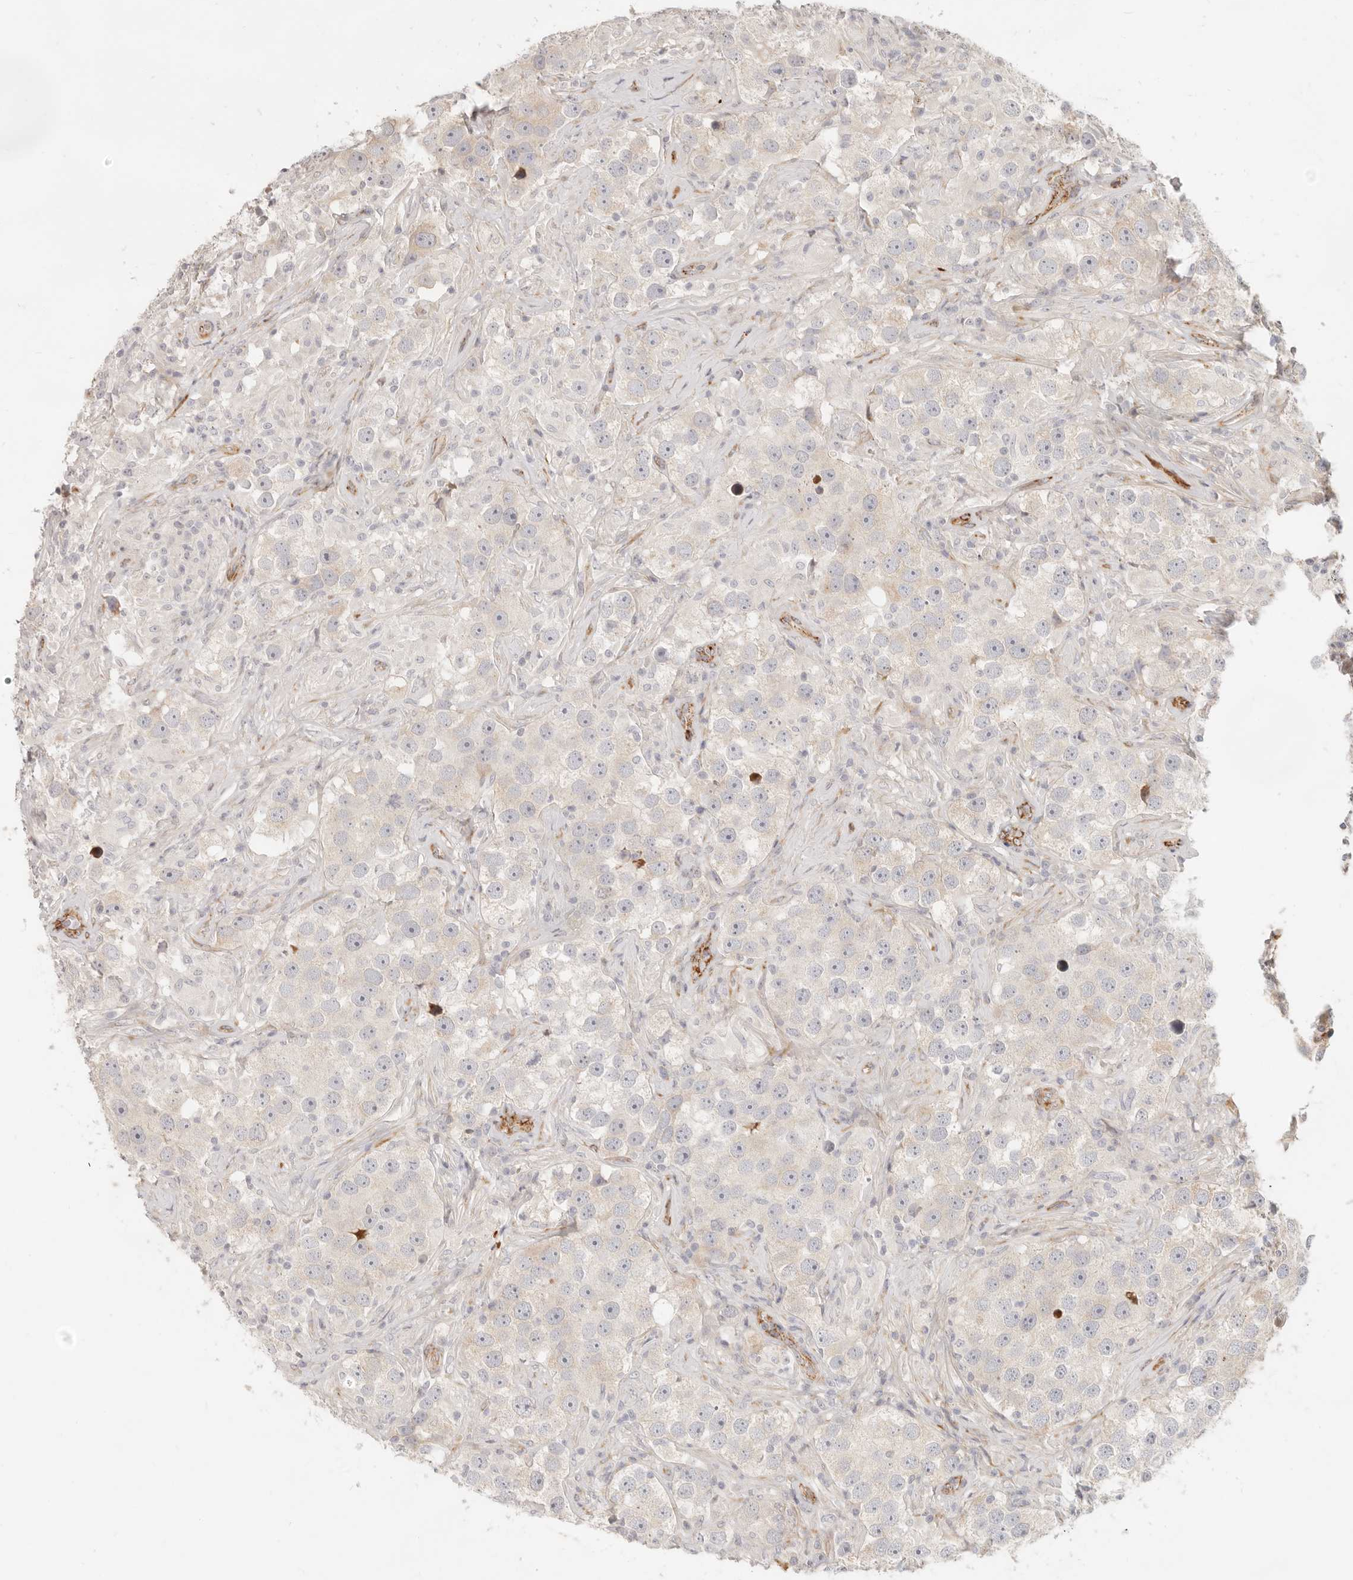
{"staining": {"intensity": "negative", "quantity": "none", "location": "none"}, "tissue": "testis cancer", "cell_type": "Tumor cells", "image_type": "cancer", "snomed": [{"axis": "morphology", "description": "Seminoma, NOS"}, {"axis": "topography", "description": "Testis"}], "caption": "Testis cancer (seminoma) stained for a protein using immunohistochemistry (IHC) exhibits no positivity tumor cells.", "gene": "SASS6", "patient": {"sex": "male", "age": 49}}